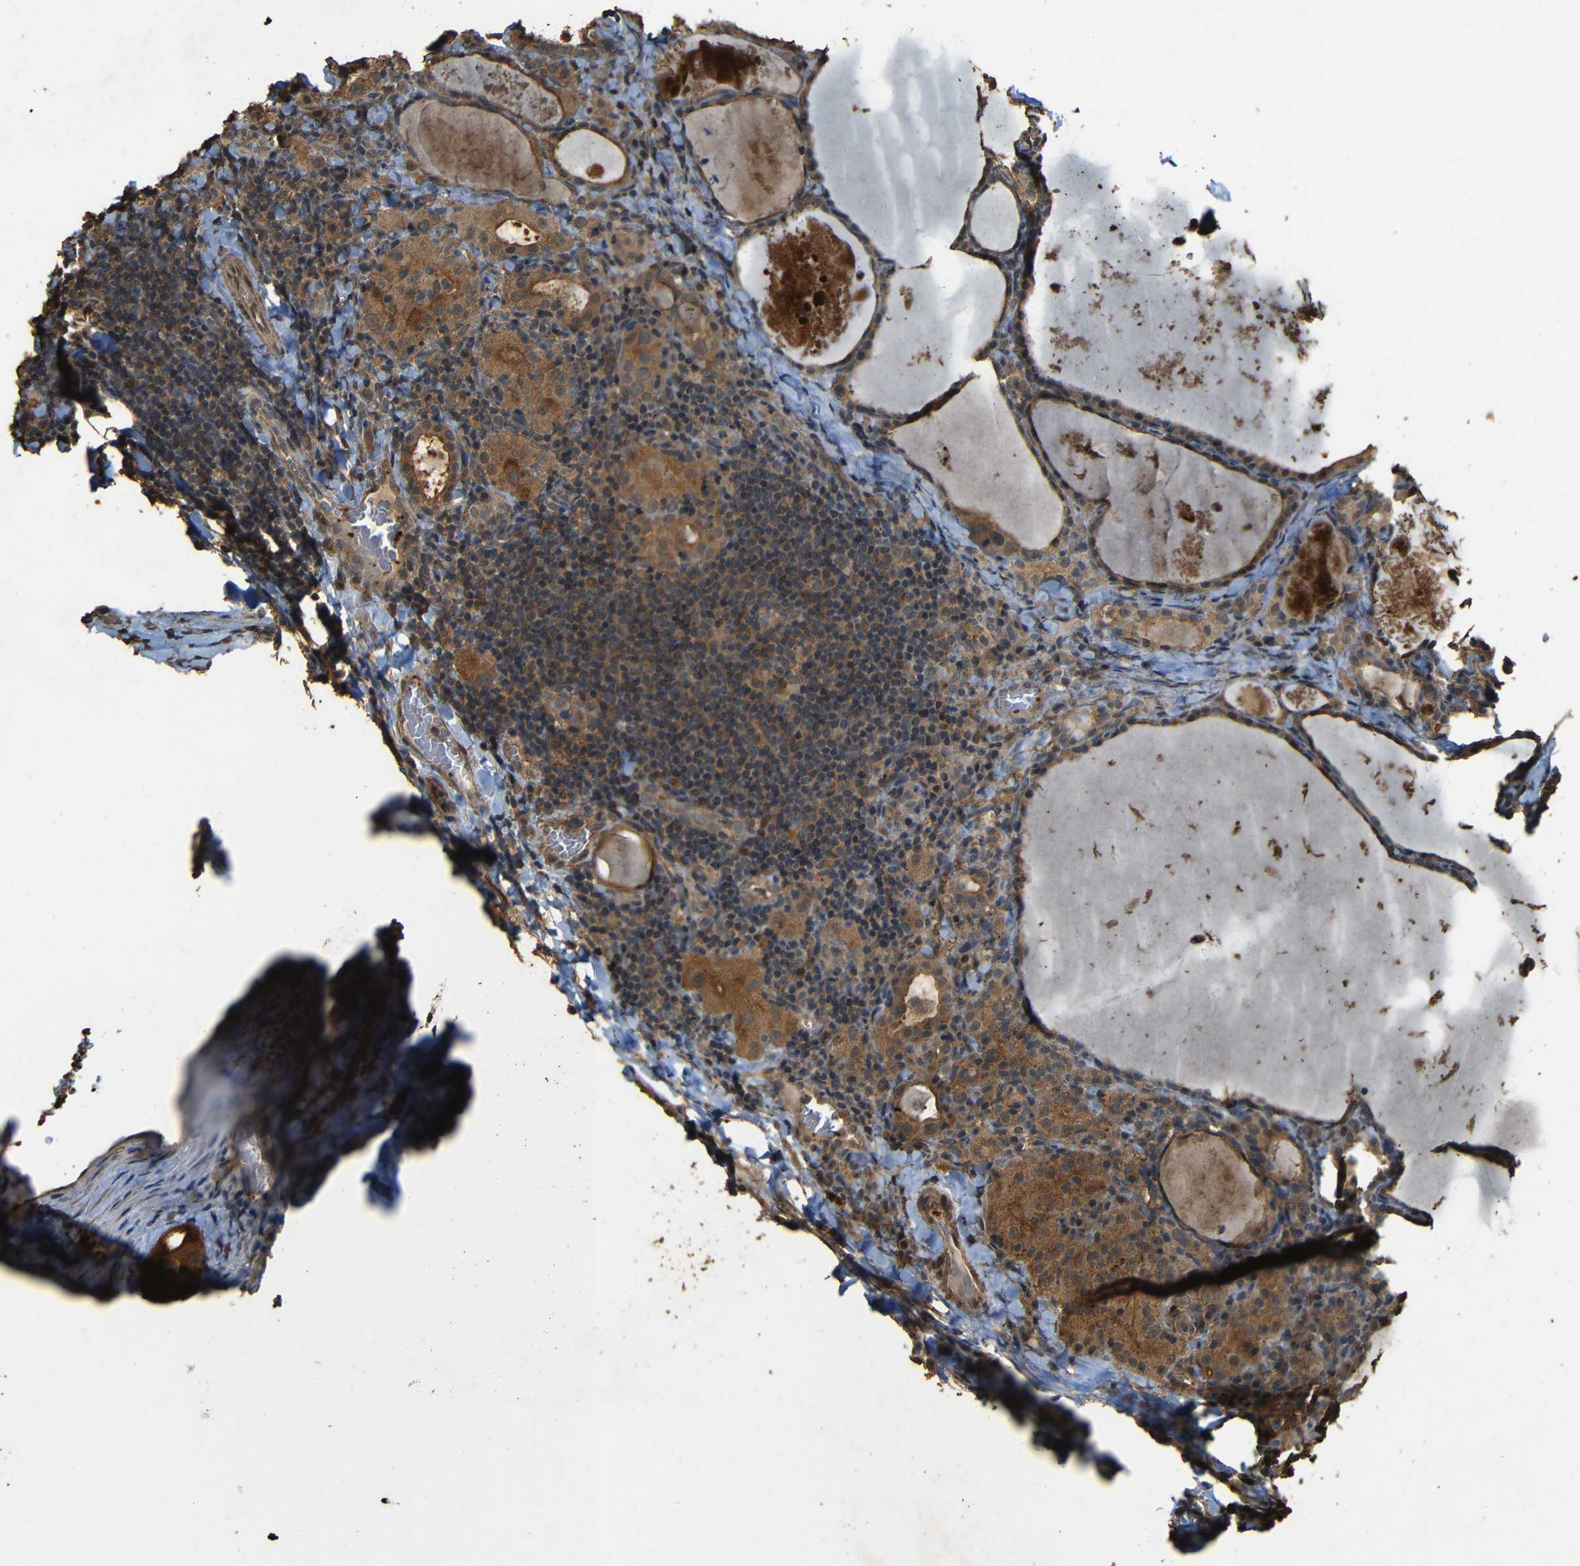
{"staining": {"intensity": "moderate", "quantity": ">75%", "location": "cytoplasmic/membranous"}, "tissue": "thyroid cancer", "cell_type": "Tumor cells", "image_type": "cancer", "snomed": [{"axis": "morphology", "description": "Papillary adenocarcinoma, NOS"}, {"axis": "topography", "description": "Thyroid gland"}], "caption": "Immunohistochemical staining of human thyroid papillary adenocarcinoma exhibits medium levels of moderate cytoplasmic/membranous expression in about >75% of tumor cells. The protein is shown in brown color, while the nuclei are stained blue.", "gene": "PDE5A", "patient": {"sex": "female", "age": 42}}